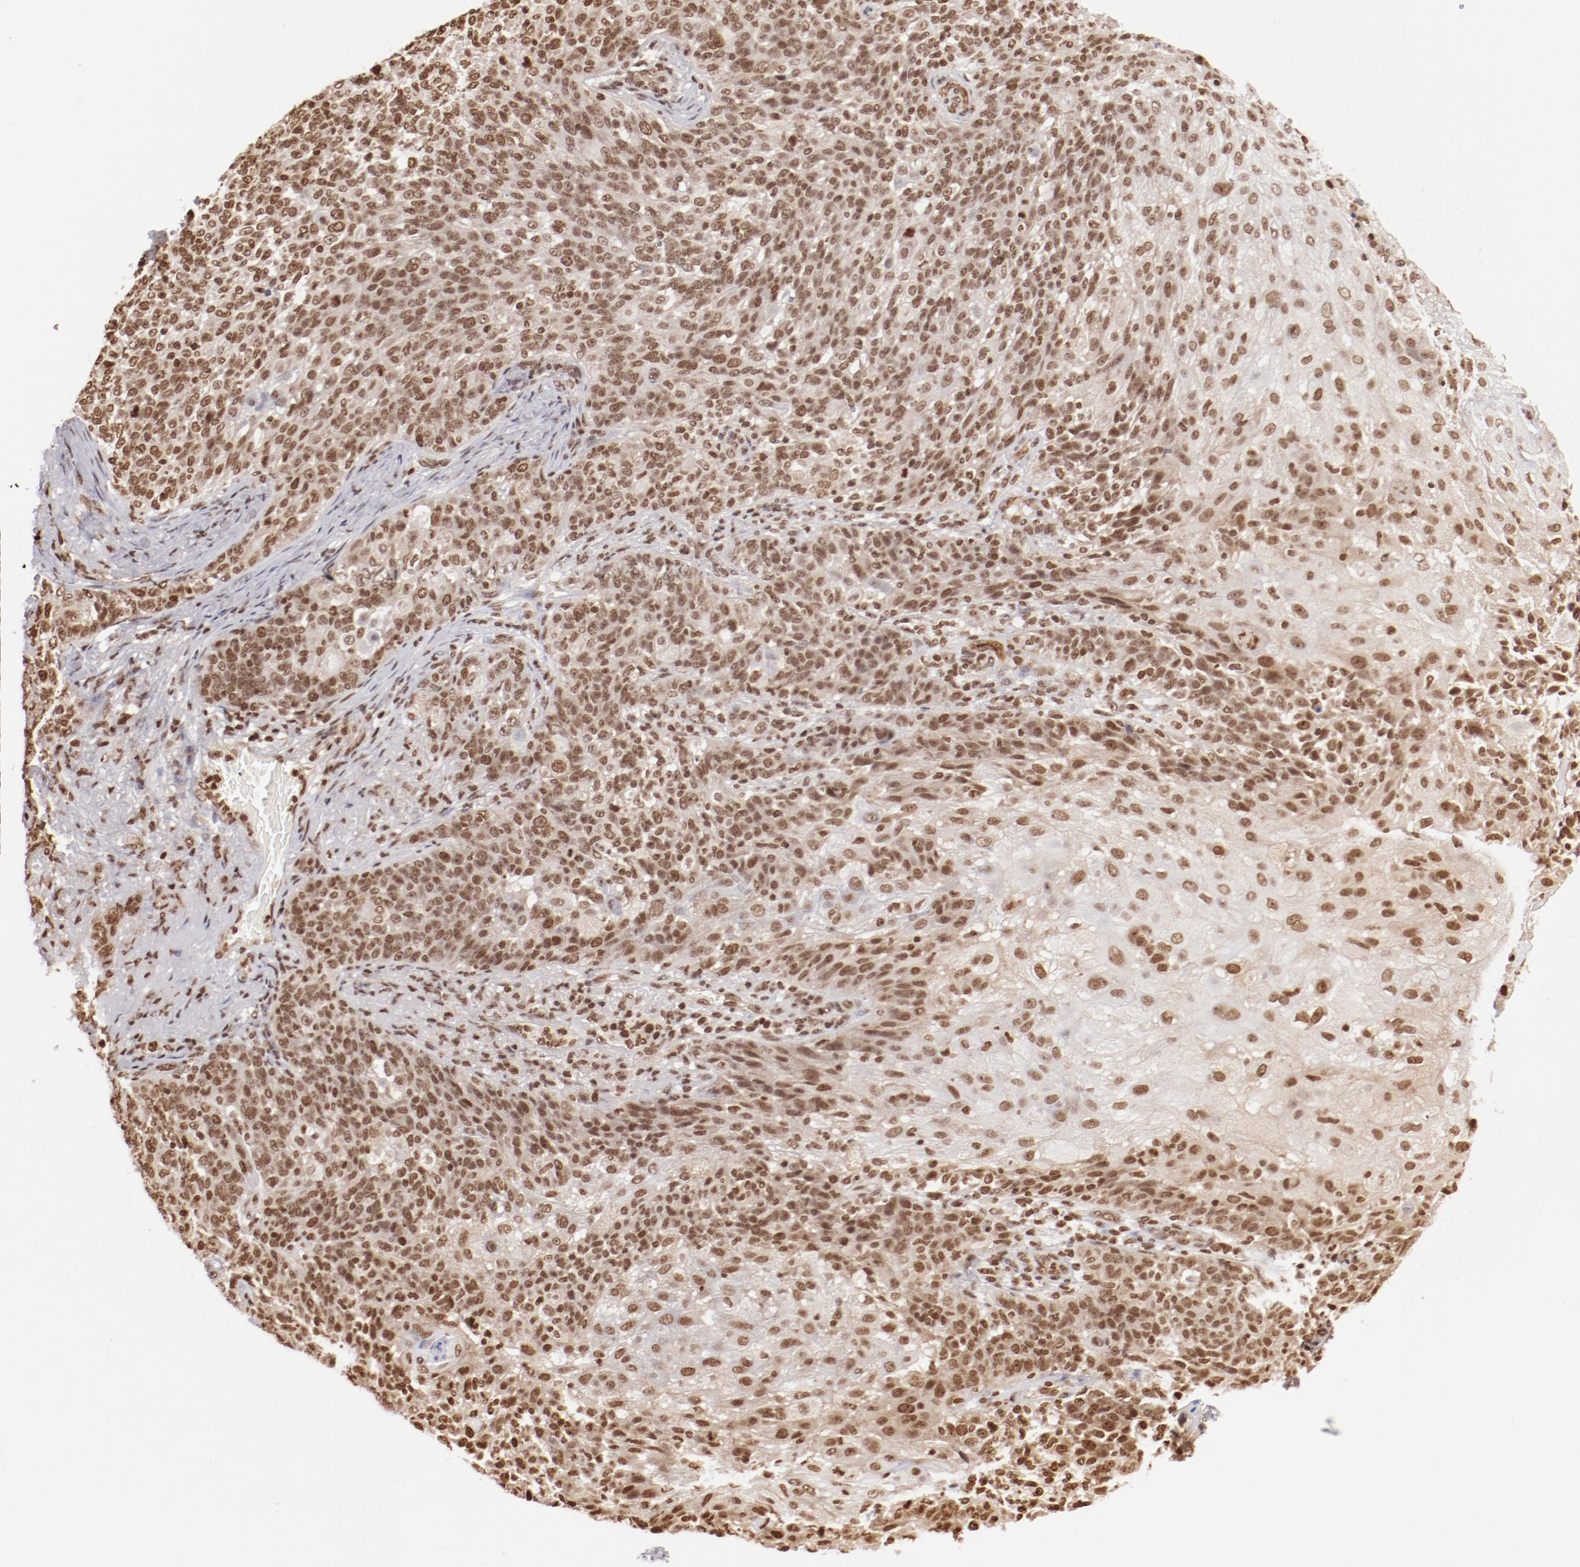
{"staining": {"intensity": "moderate", "quantity": ">75%", "location": "nuclear"}, "tissue": "skin cancer", "cell_type": "Tumor cells", "image_type": "cancer", "snomed": [{"axis": "morphology", "description": "Normal tissue, NOS"}, {"axis": "morphology", "description": "Squamous cell carcinoma, NOS"}, {"axis": "topography", "description": "Skin"}], "caption": "This image demonstrates squamous cell carcinoma (skin) stained with IHC to label a protein in brown. The nuclear of tumor cells show moderate positivity for the protein. Nuclei are counter-stained blue.", "gene": "ABL2", "patient": {"sex": "female", "age": 83}}